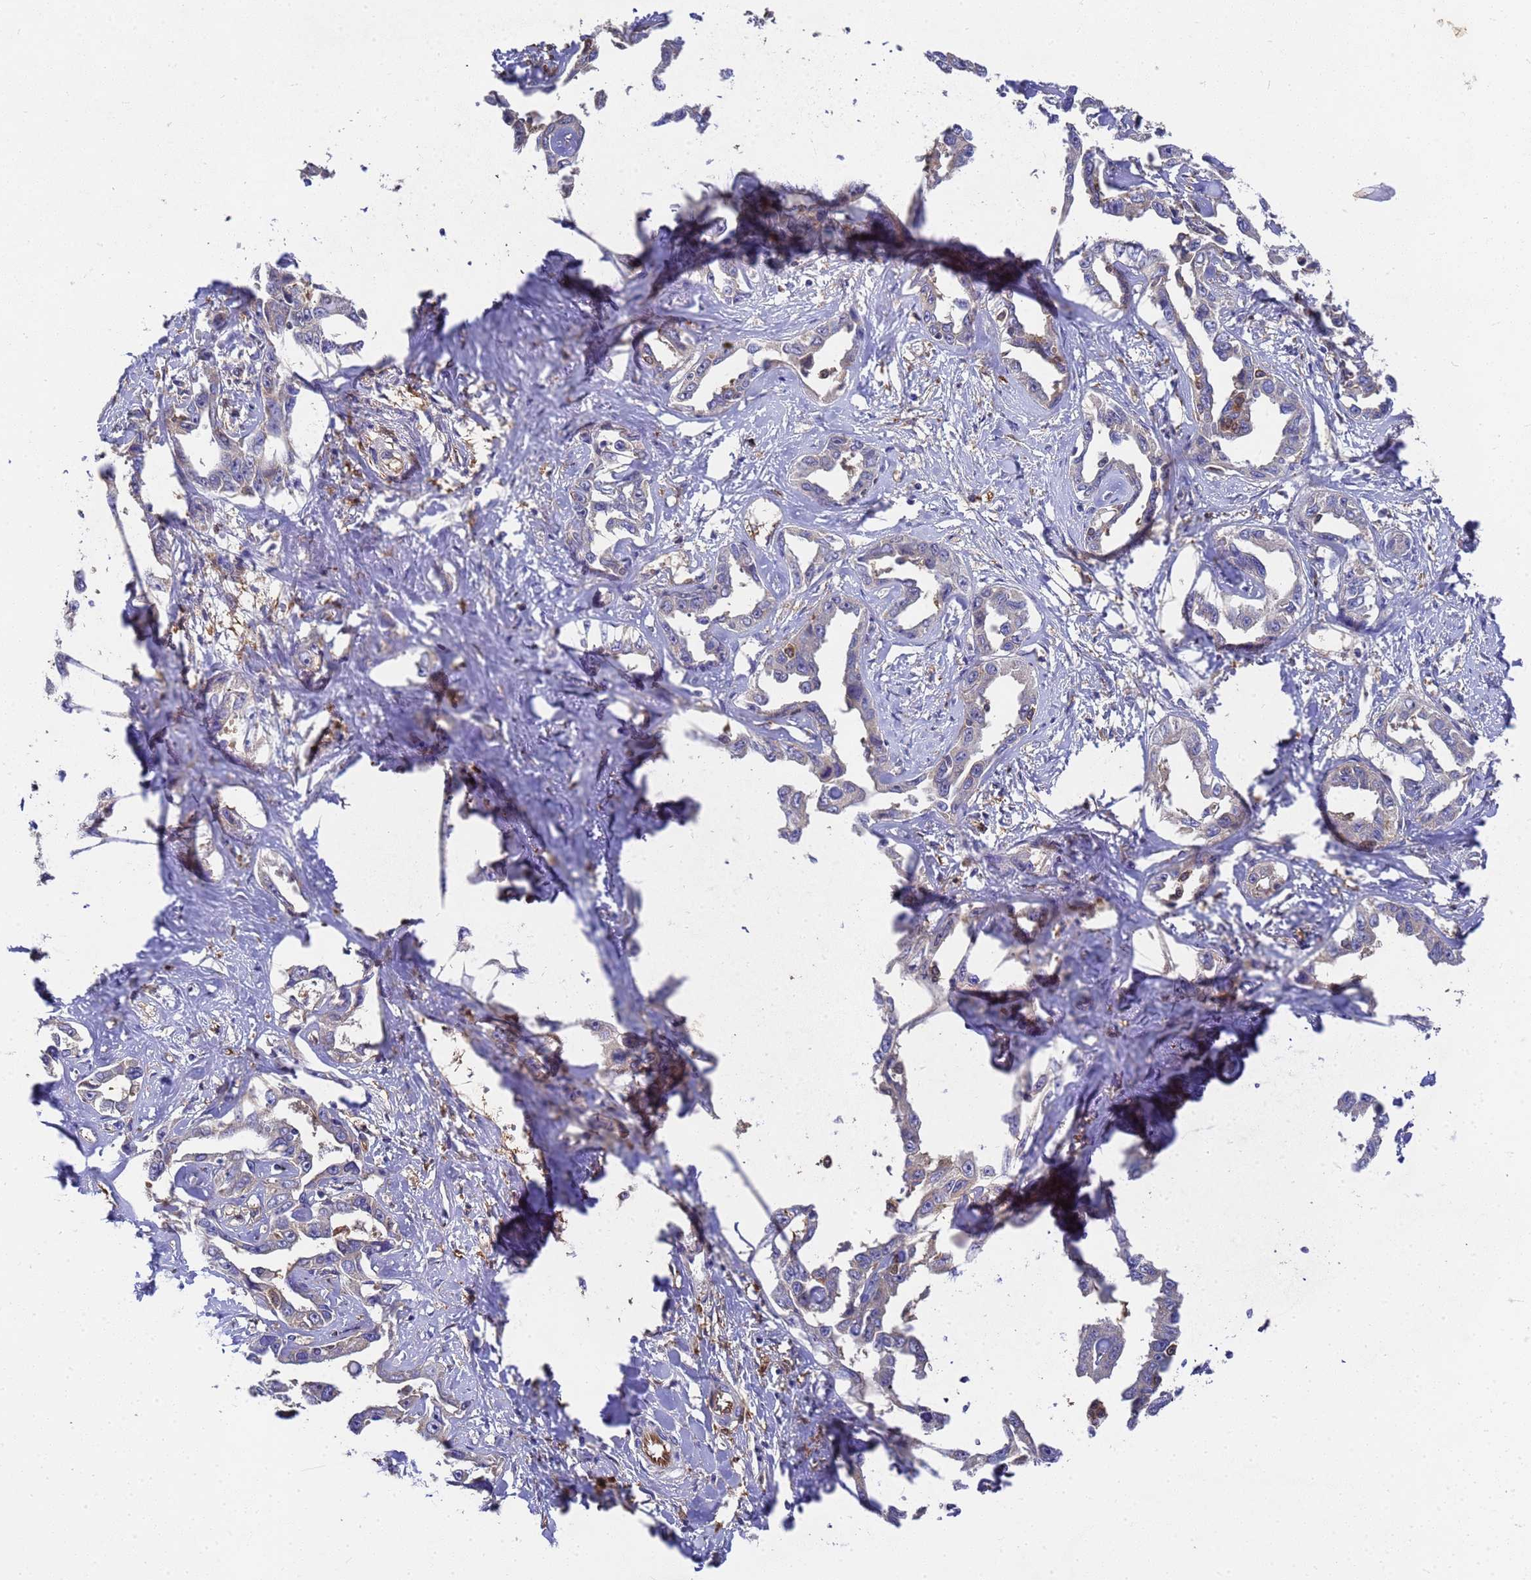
{"staining": {"intensity": "negative", "quantity": "none", "location": "none"}, "tissue": "liver cancer", "cell_type": "Tumor cells", "image_type": "cancer", "snomed": [{"axis": "morphology", "description": "Cholangiocarcinoma"}, {"axis": "topography", "description": "Liver"}], "caption": "Liver cancer (cholangiocarcinoma) was stained to show a protein in brown. There is no significant staining in tumor cells.", "gene": "SLC35E2B", "patient": {"sex": "male", "age": 59}}